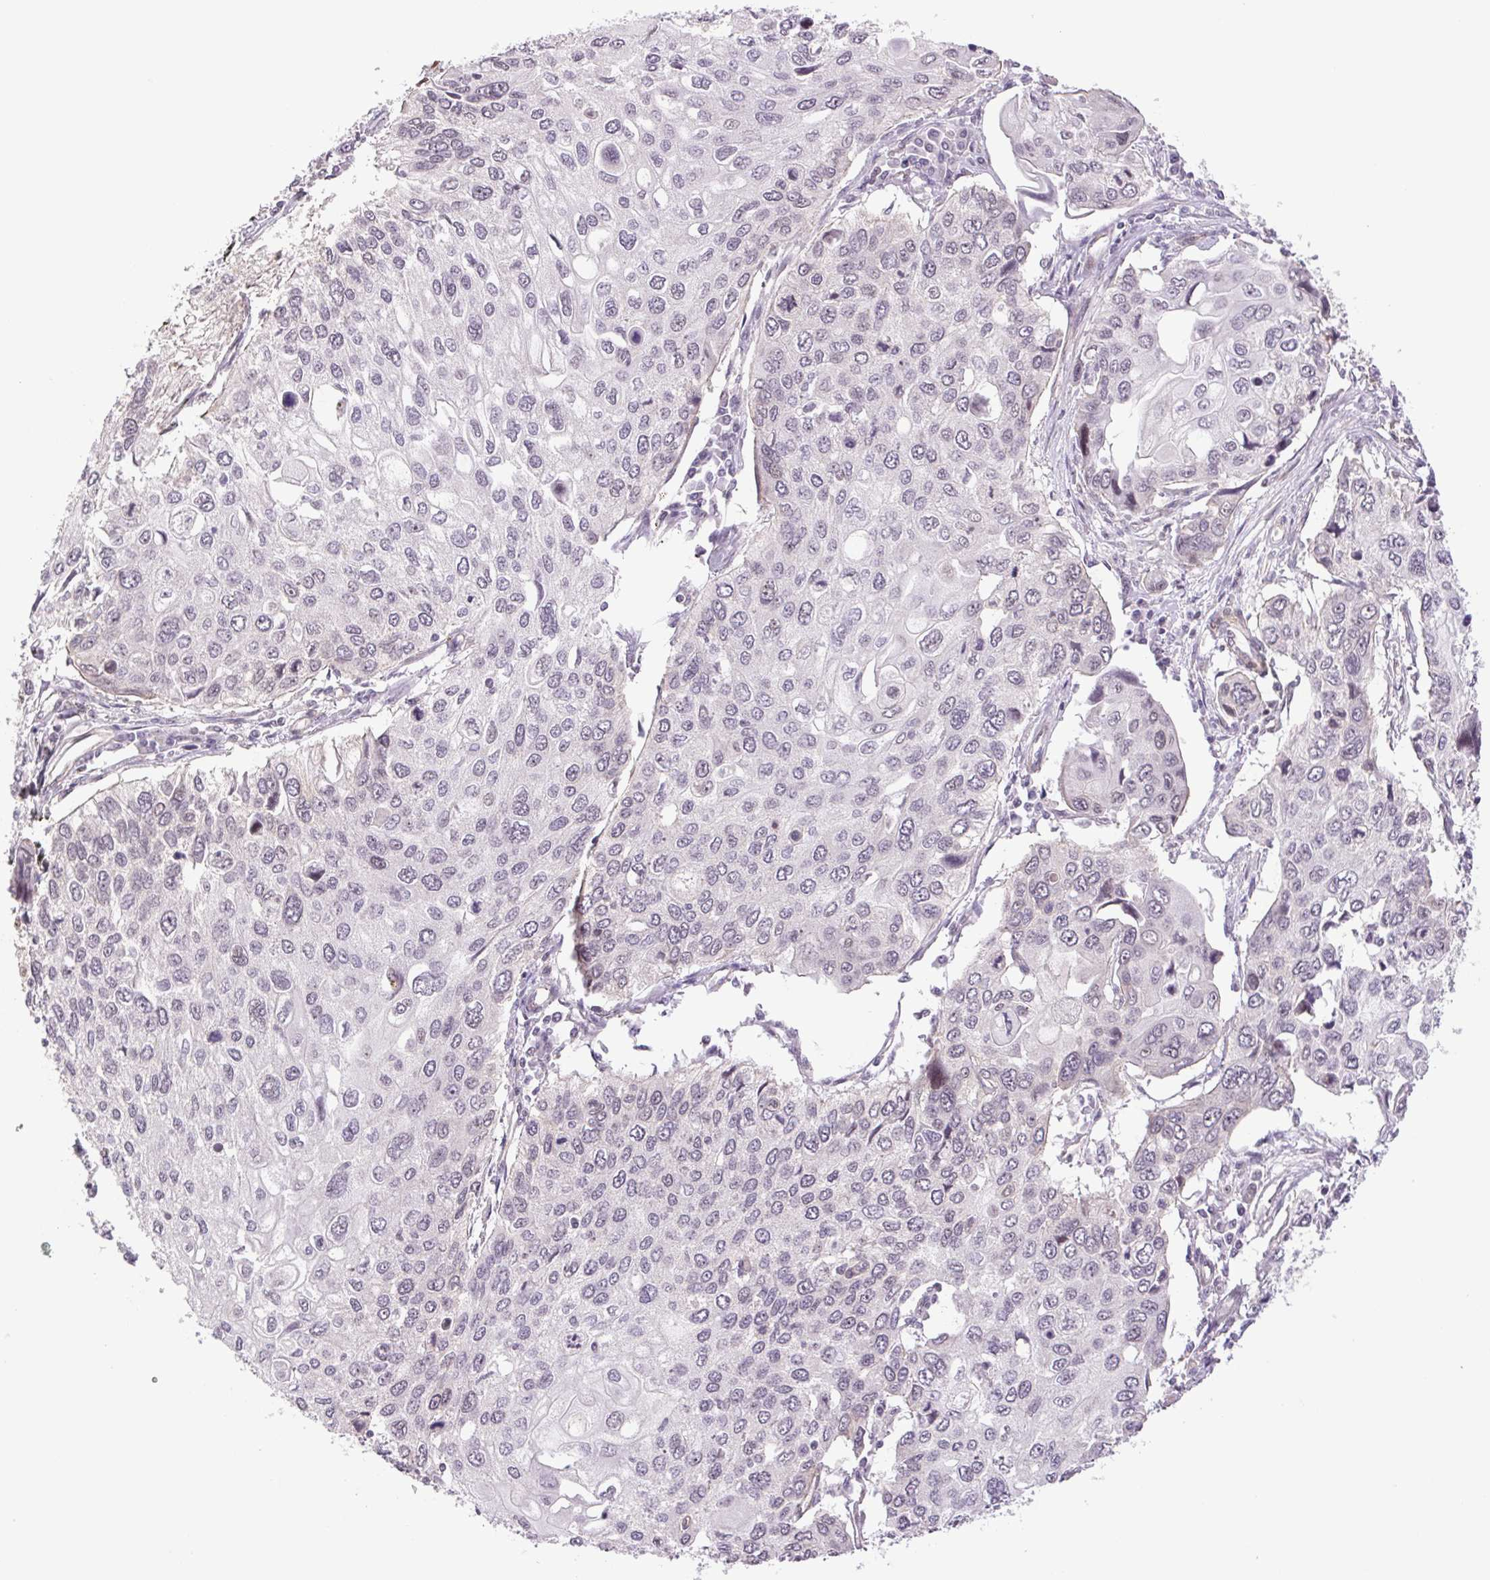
{"staining": {"intensity": "negative", "quantity": "none", "location": "none"}, "tissue": "lung cancer", "cell_type": "Tumor cells", "image_type": "cancer", "snomed": [{"axis": "morphology", "description": "Squamous cell carcinoma, NOS"}, {"axis": "morphology", "description": "Squamous cell carcinoma, metastatic, NOS"}, {"axis": "topography", "description": "Lung"}], "caption": "An immunohistochemistry (IHC) micrograph of squamous cell carcinoma (lung) is shown. There is no staining in tumor cells of squamous cell carcinoma (lung).", "gene": "CWC25", "patient": {"sex": "male", "age": 63}}